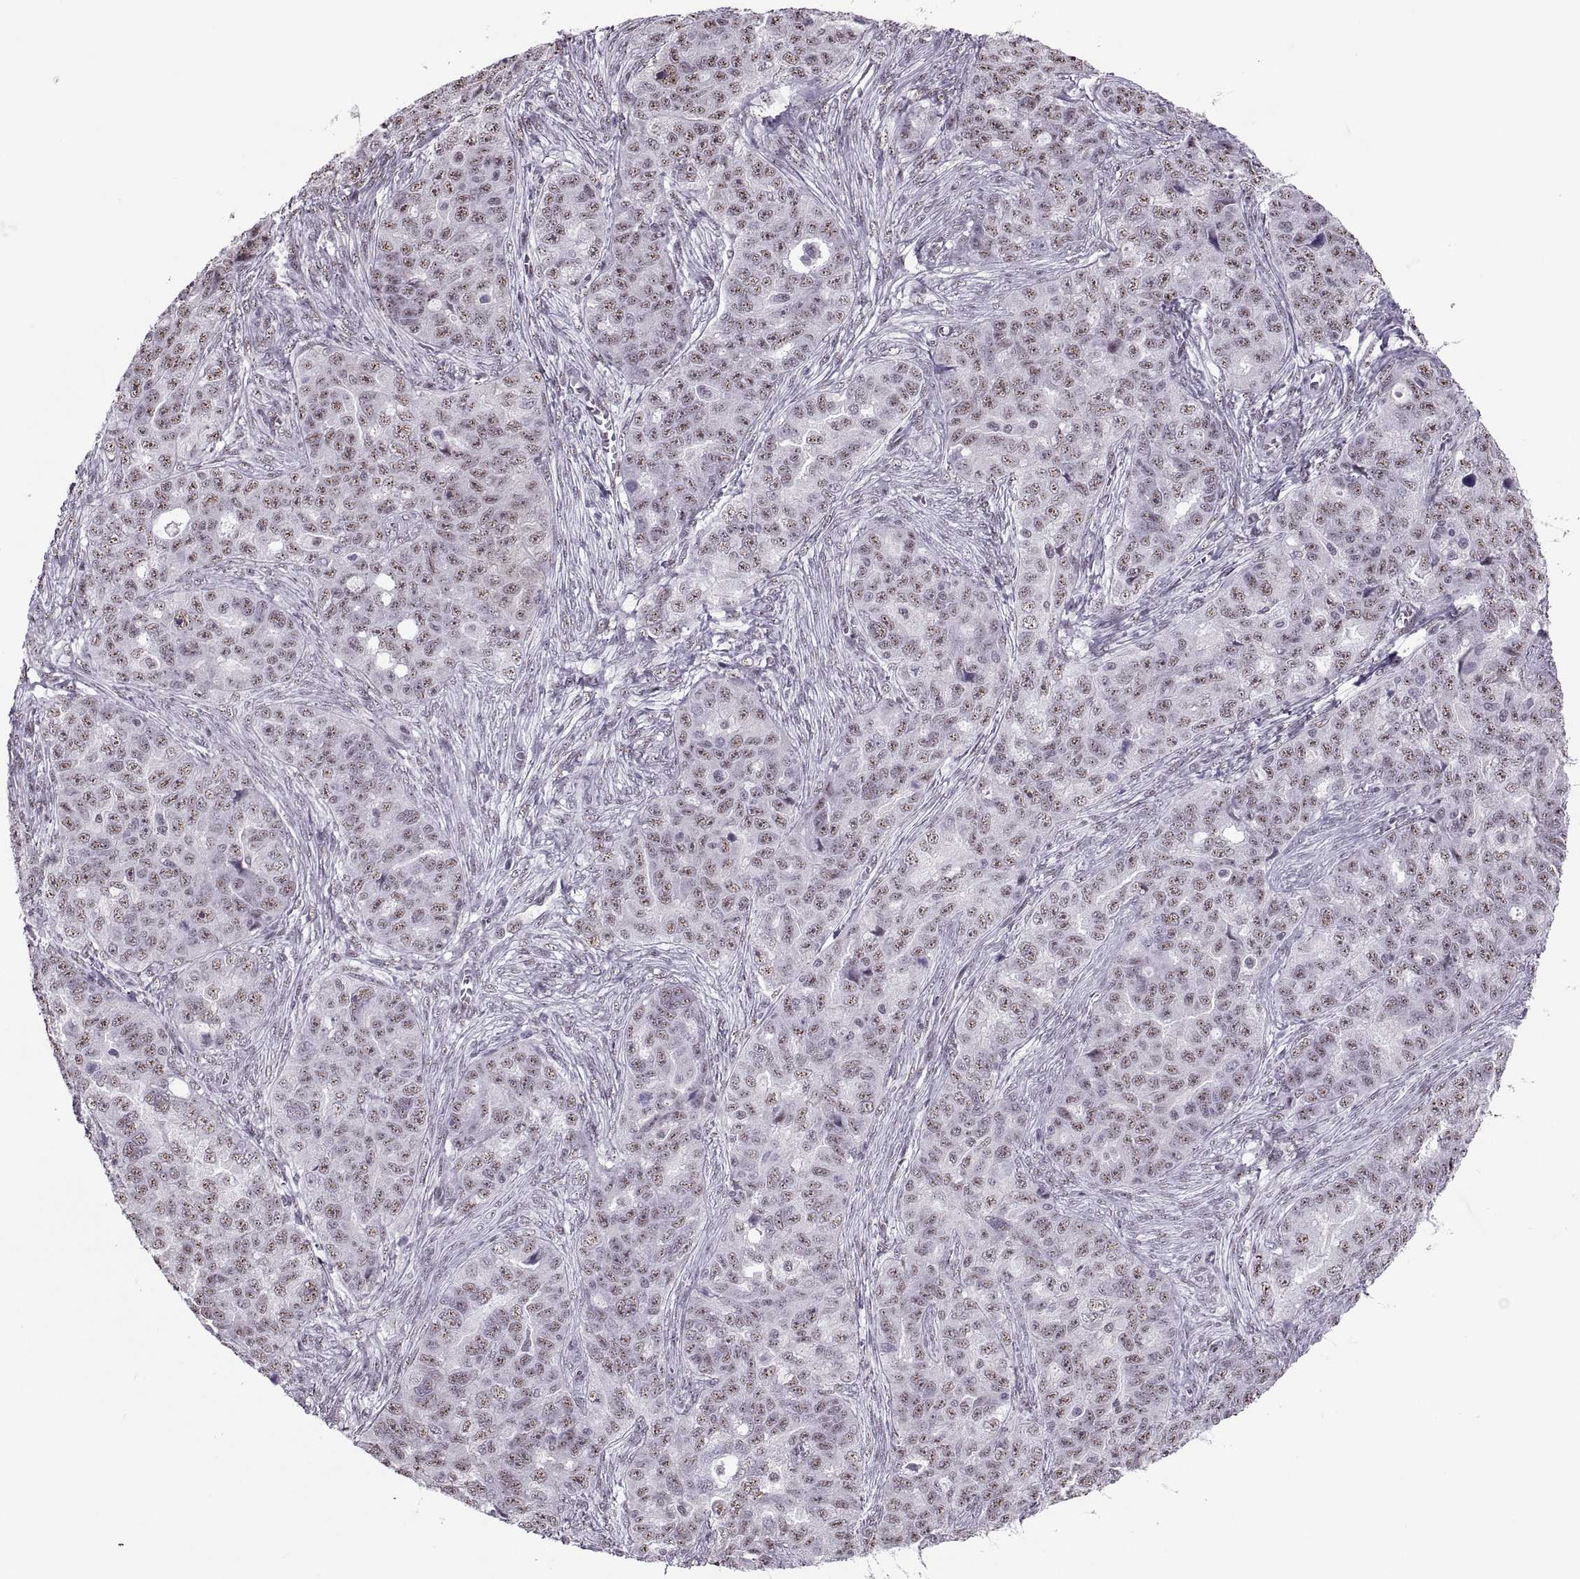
{"staining": {"intensity": "weak", "quantity": ">75%", "location": "nuclear"}, "tissue": "ovarian cancer", "cell_type": "Tumor cells", "image_type": "cancer", "snomed": [{"axis": "morphology", "description": "Cystadenocarcinoma, serous, NOS"}, {"axis": "topography", "description": "Ovary"}], "caption": "Immunohistochemical staining of human ovarian cancer (serous cystadenocarcinoma) exhibits weak nuclear protein expression in approximately >75% of tumor cells.", "gene": "MAGEA4", "patient": {"sex": "female", "age": 51}}